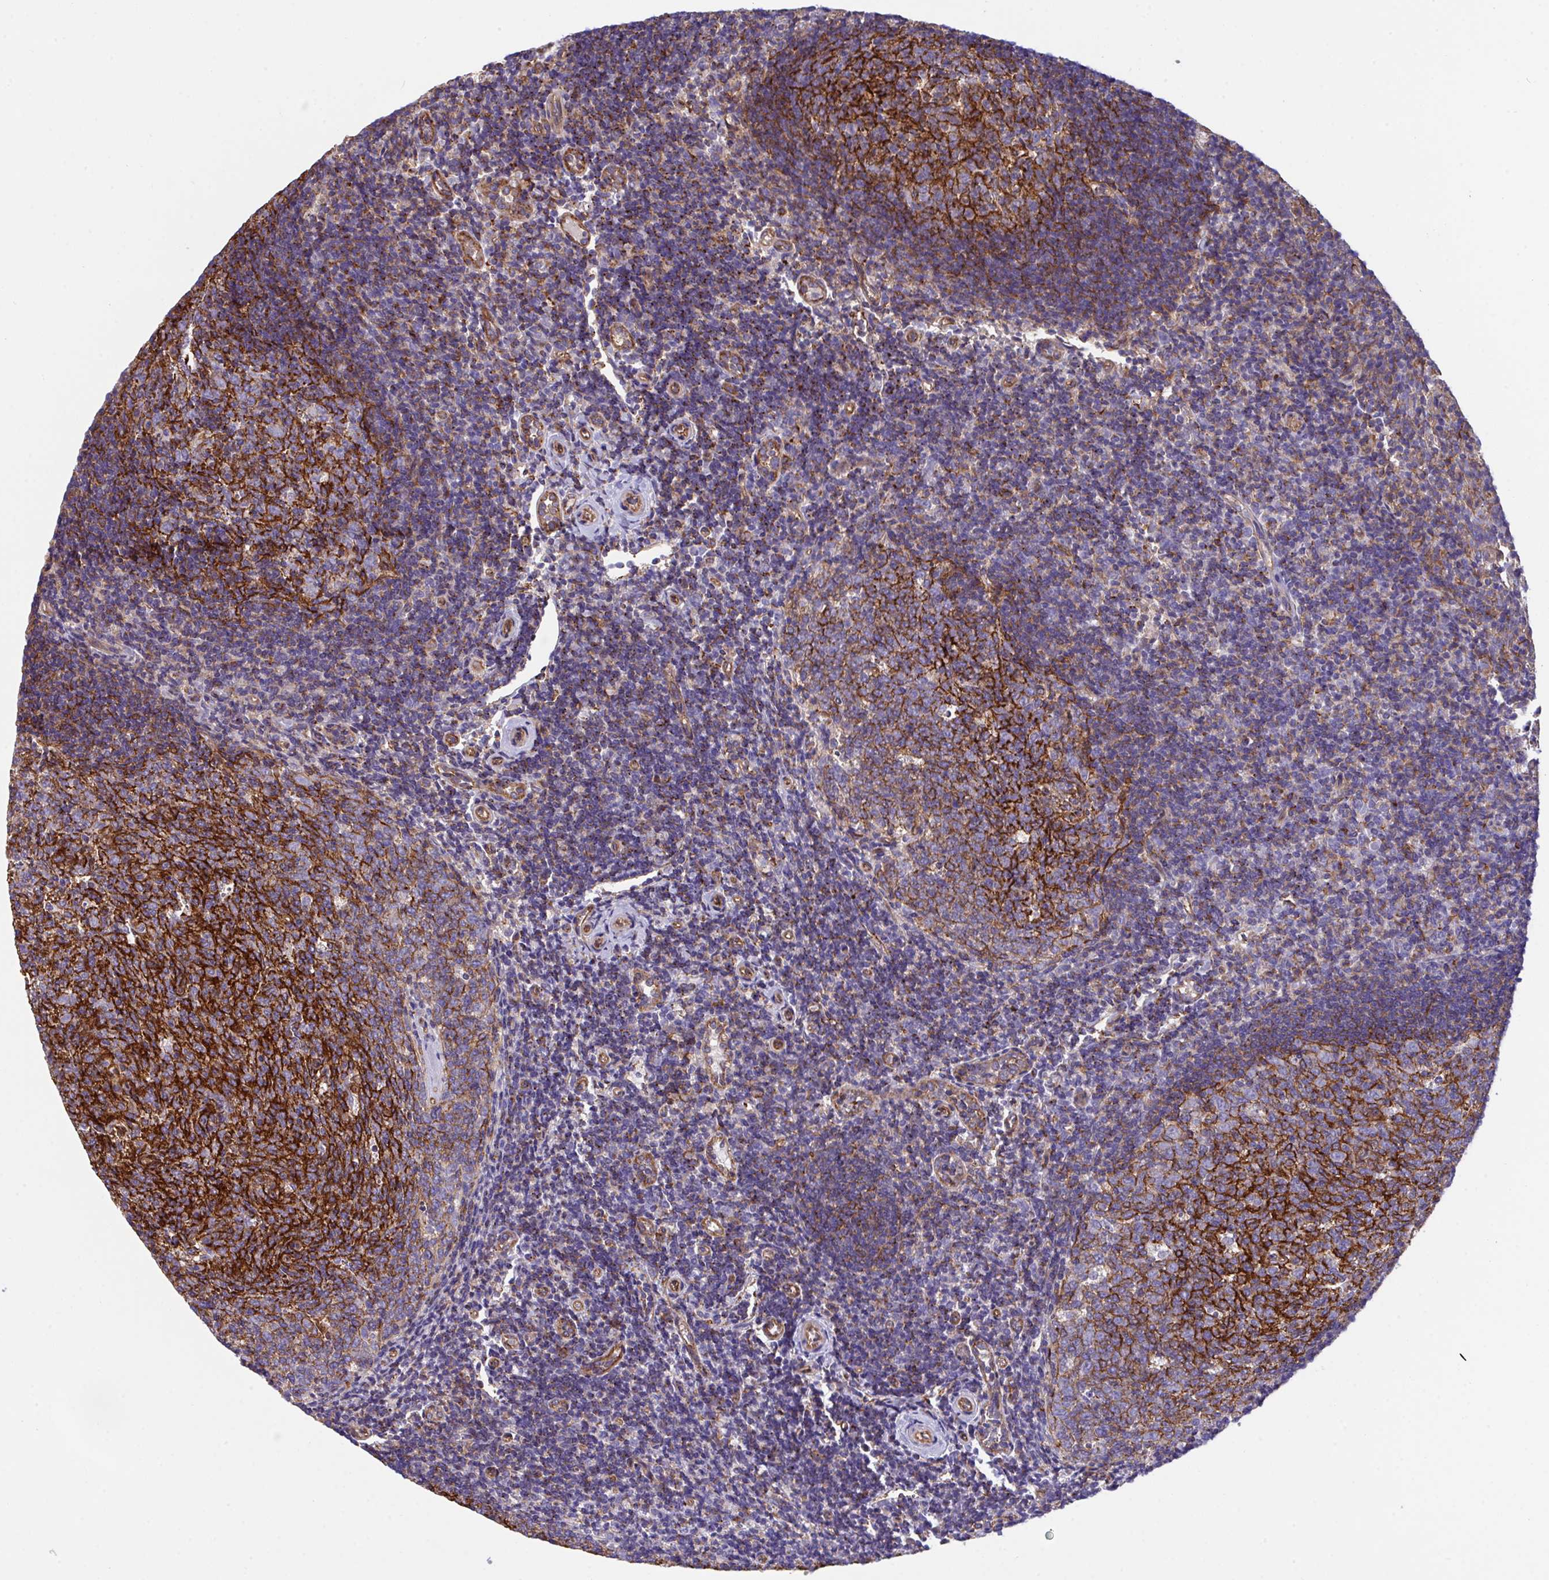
{"staining": {"intensity": "strong", "quantity": "25%-75%", "location": "cytoplasmic/membranous"}, "tissue": "tonsil", "cell_type": "Germinal center cells", "image_type": "normal", "snomed": [{"axis": "morphology", "description": "Normal tissue, NOS"}, {"axis": "topography", "description": "Tonsil"}], "caption": "A photomicrograph showing strong cytoplasmic/membranous positivity in approximately 25%-75% of germinal center cells in unremarkable tonsil, as visualized by brown immunohistochemical staining.", "gene": "C4orf36", "patient": {"sex": "female", "age": 10}}